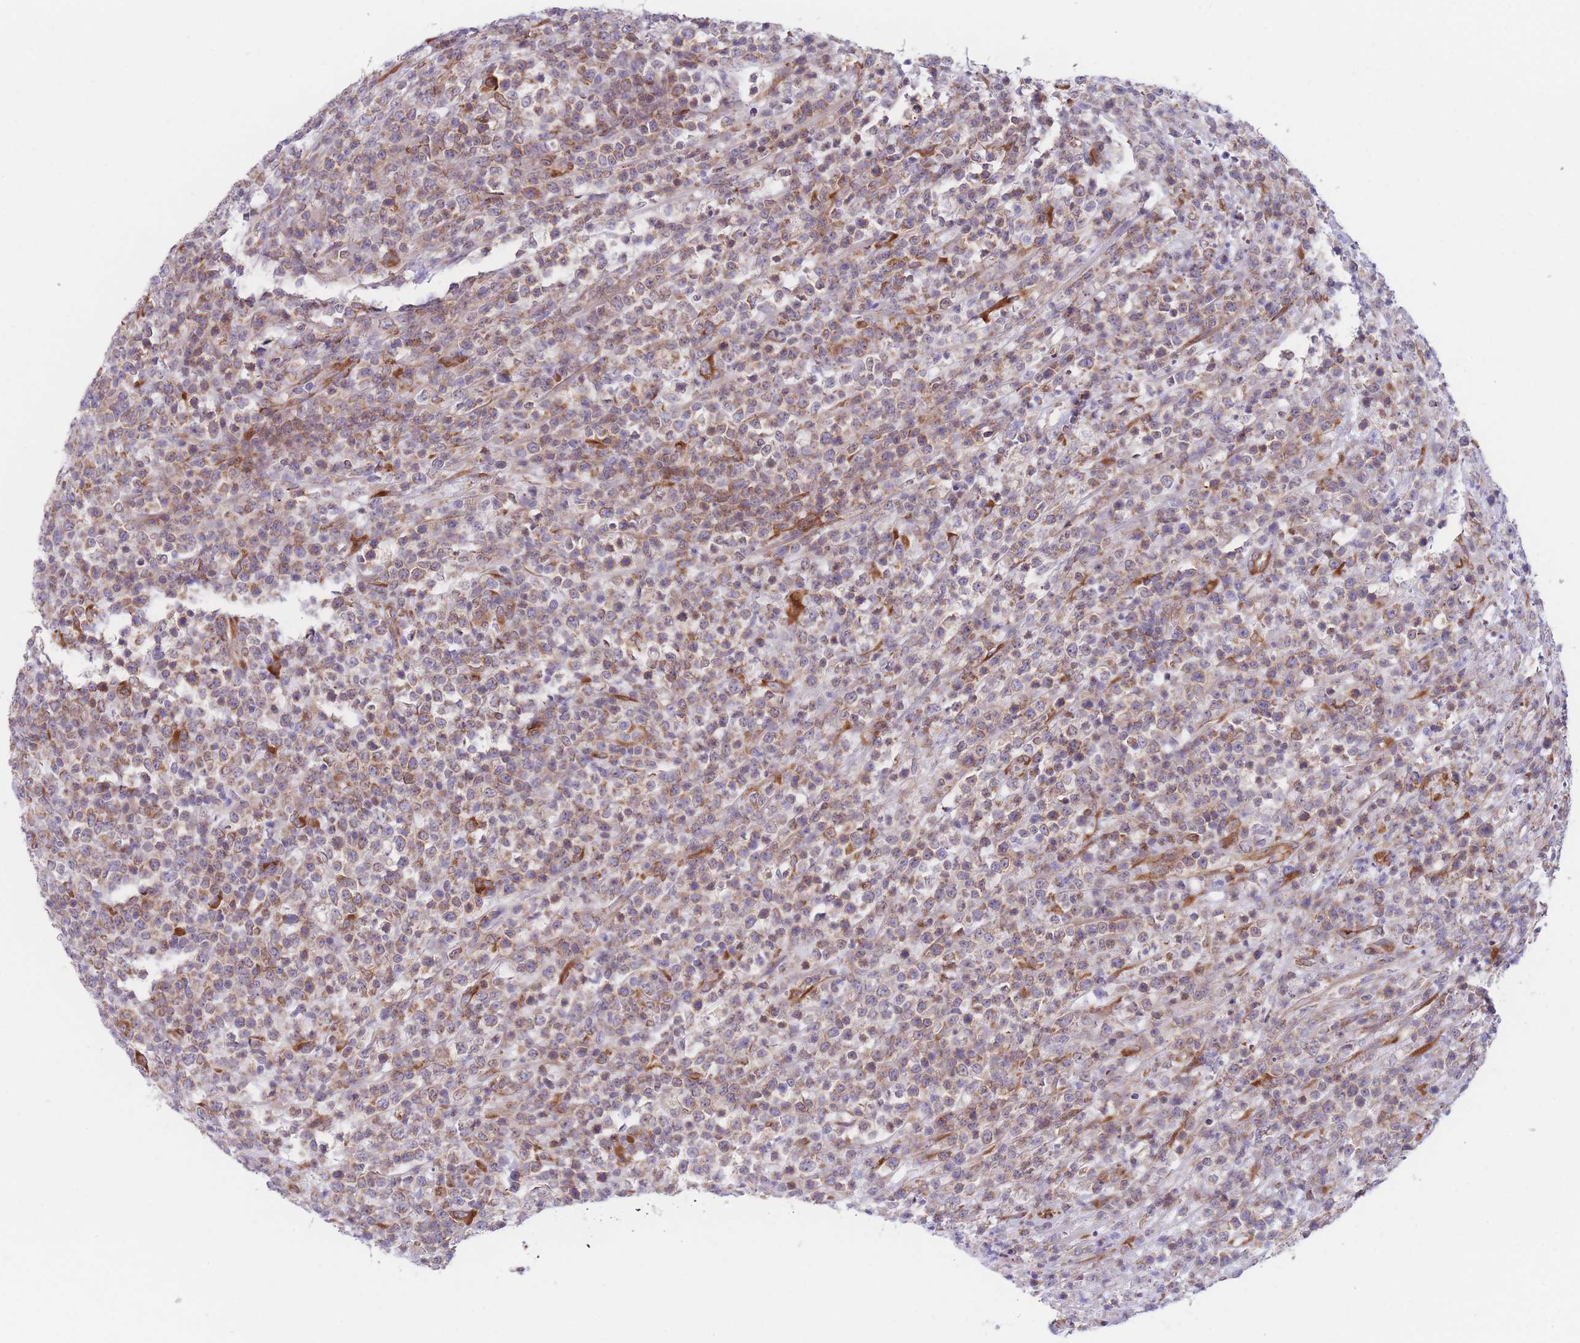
{"staining": {"intensity": "moderate", "quantity": ">75%", "location": "cytoplasmic/membranous"}, "tissue": "lymphoma", "cell_type": "Tumor cells", "image_type": "cancer", "snomed": [{"axis": "morphology", "description": "Malignant lymphoma, non-Hodgkin's type, High grade"}, {"axis": "topography", "description": "Colon"}], "caption": "Malignant lymphoma, non-Hodgkin's type (high-grade) stained for a protein (brown) demonstrates moderate cytoplasmic/membranous positive positivity in about >75% of tumor cells.", "gene": "AK9", "patient": {"sex": "female", "age": 53}}